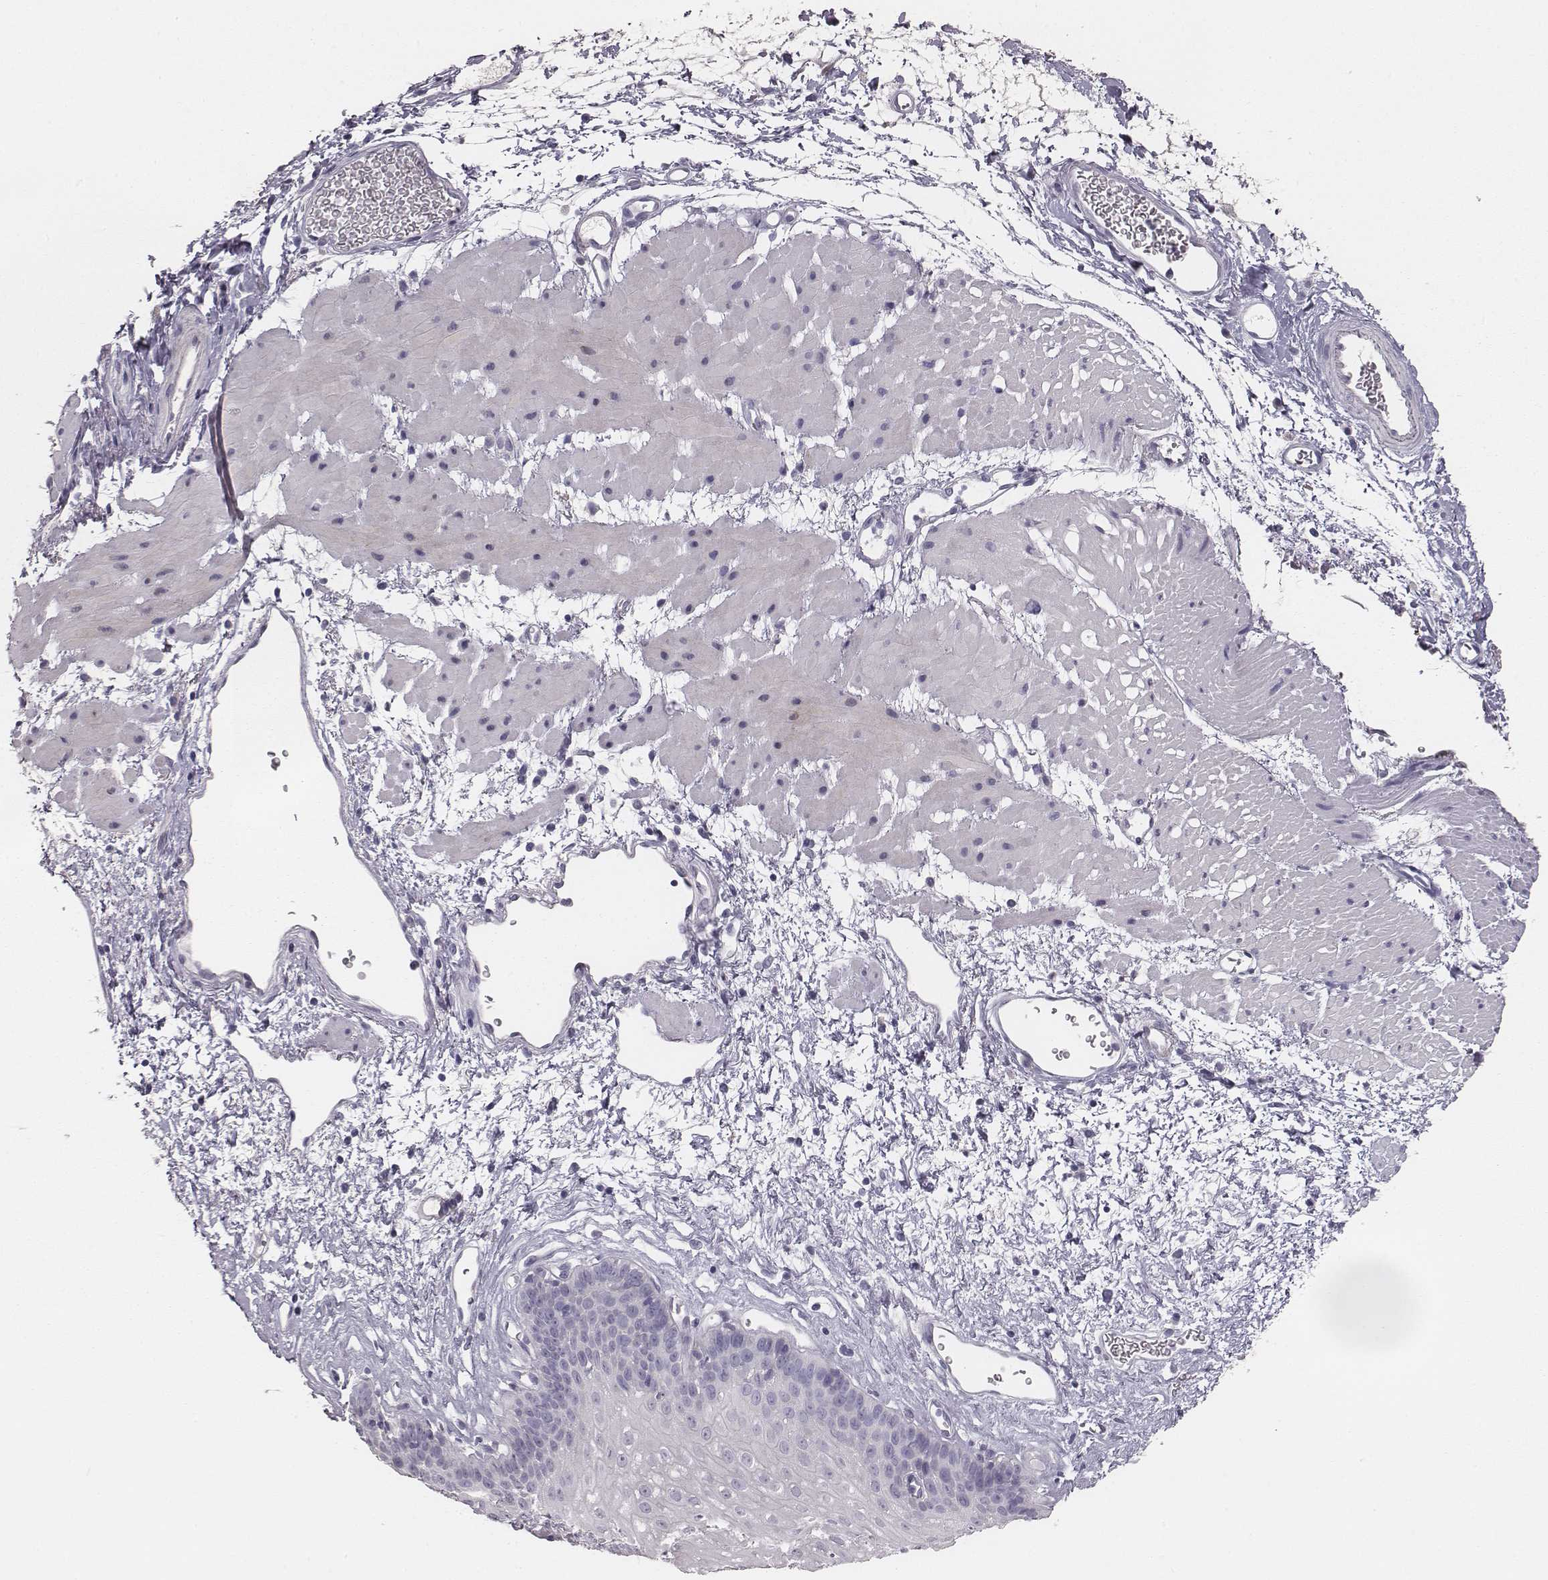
{"staining": {"intensity": "negative", "quantity": "none", "location": "none"}, "tissue": "esophagus", "cell_type": "Squamous epithelial cells", "image_type": "normal", "snomed": [{"axis": "morphology", "description": "Normal tissue, NOS"}, {"axis": "topography", "description": "Esophagus"}], "caption": "Squamous epithelial cells show no significant staining in normal esophagus.", "gene": "MYH6", "patient": {"sex": "female", "age": 62}}